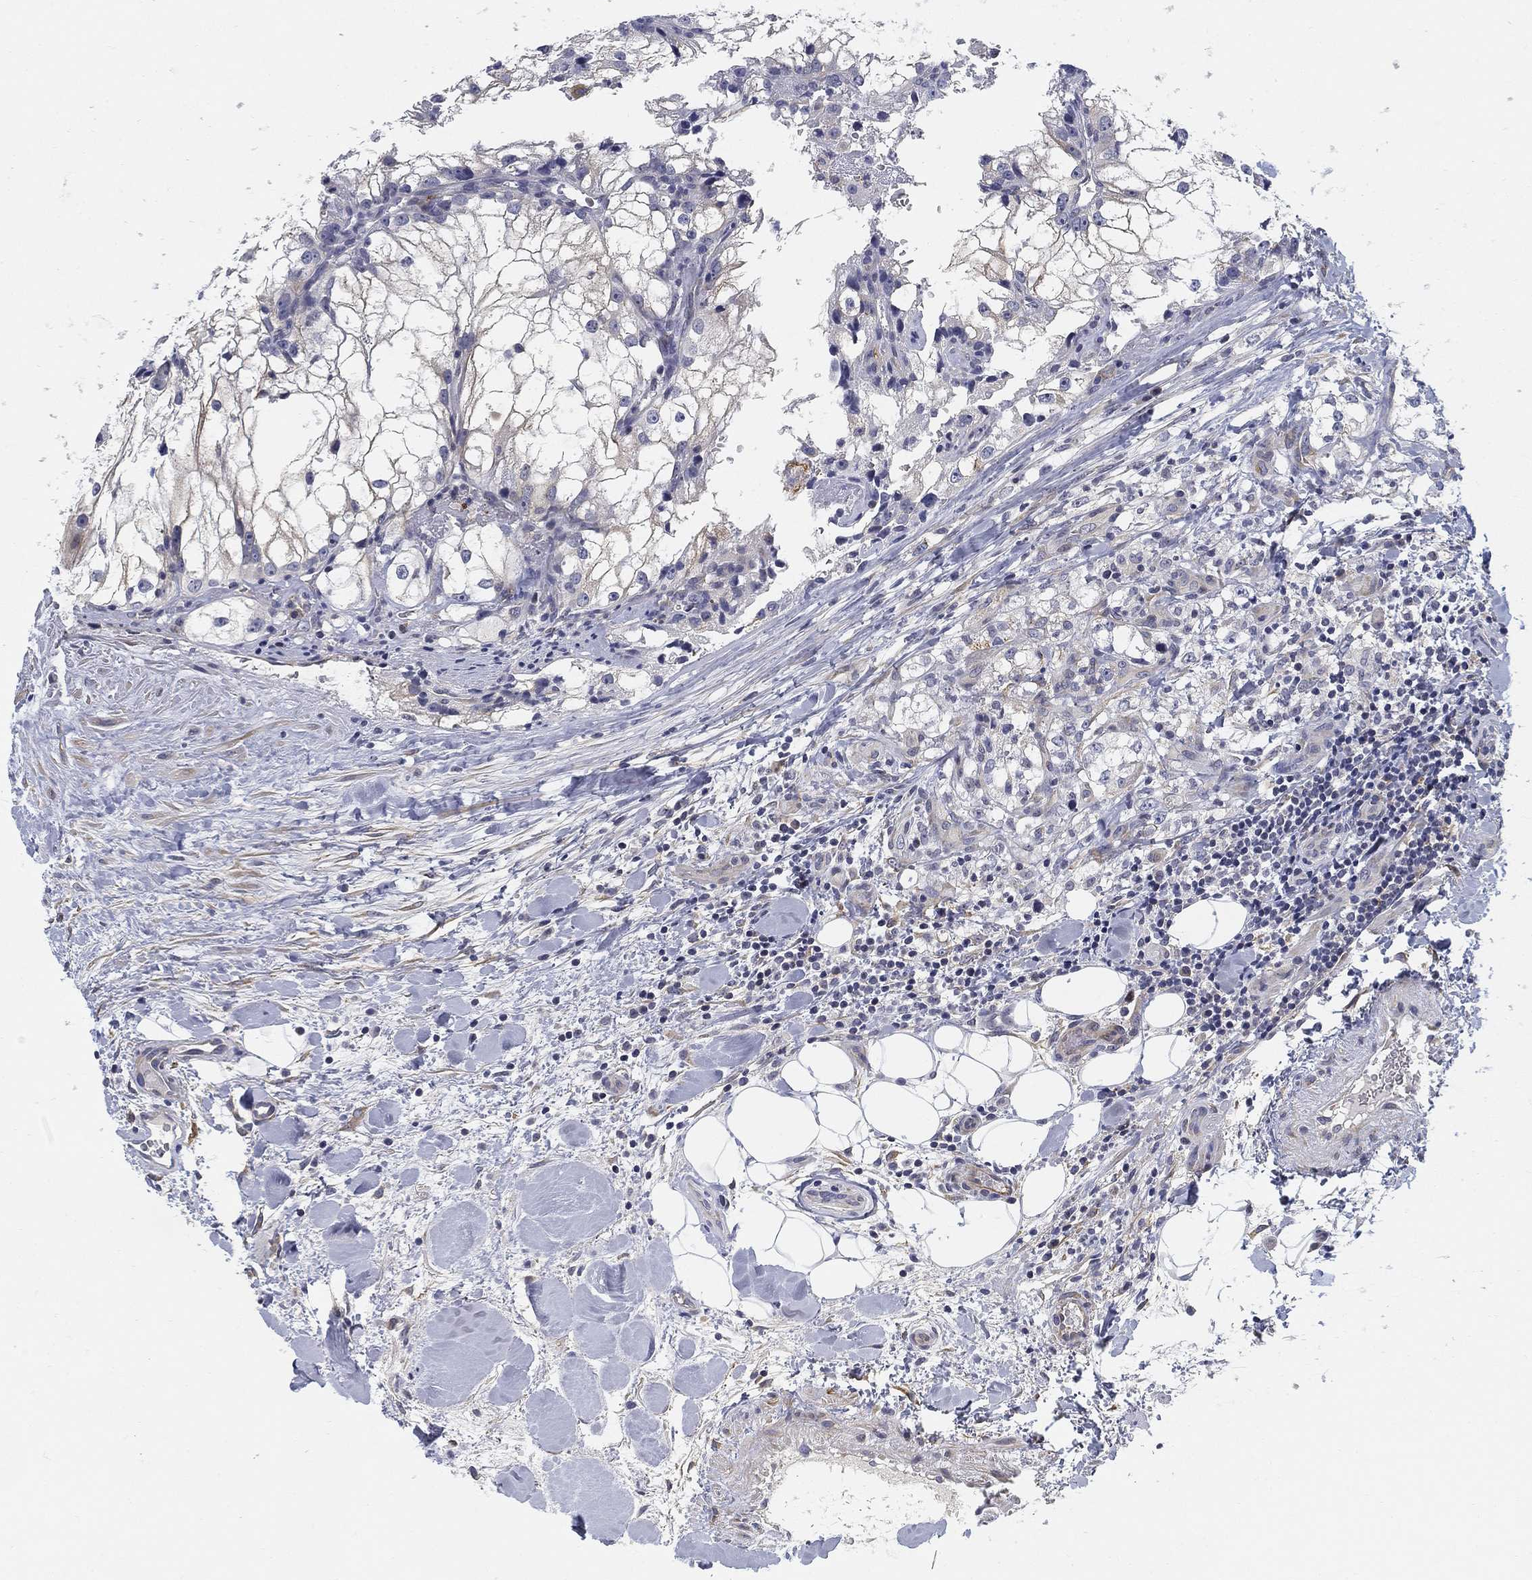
{"staining": {"intensity": "negative", "quantity": "none", "location": "none"}, "tissue": "renal cancer", "cell_type": "Tumor cells", "image_type": "cancer", "snomed": [{"axis": "morphology", "description": "Adenocarcinoma, NOS"}, {"axis": "topography", "description": "Kidney"}], "caption": "A micrograph of human renal adenocarcinoma is negative for staining in tumor cells.", "gene": "SLC2A5", "patient": {"sex": "male", "age": 59}}